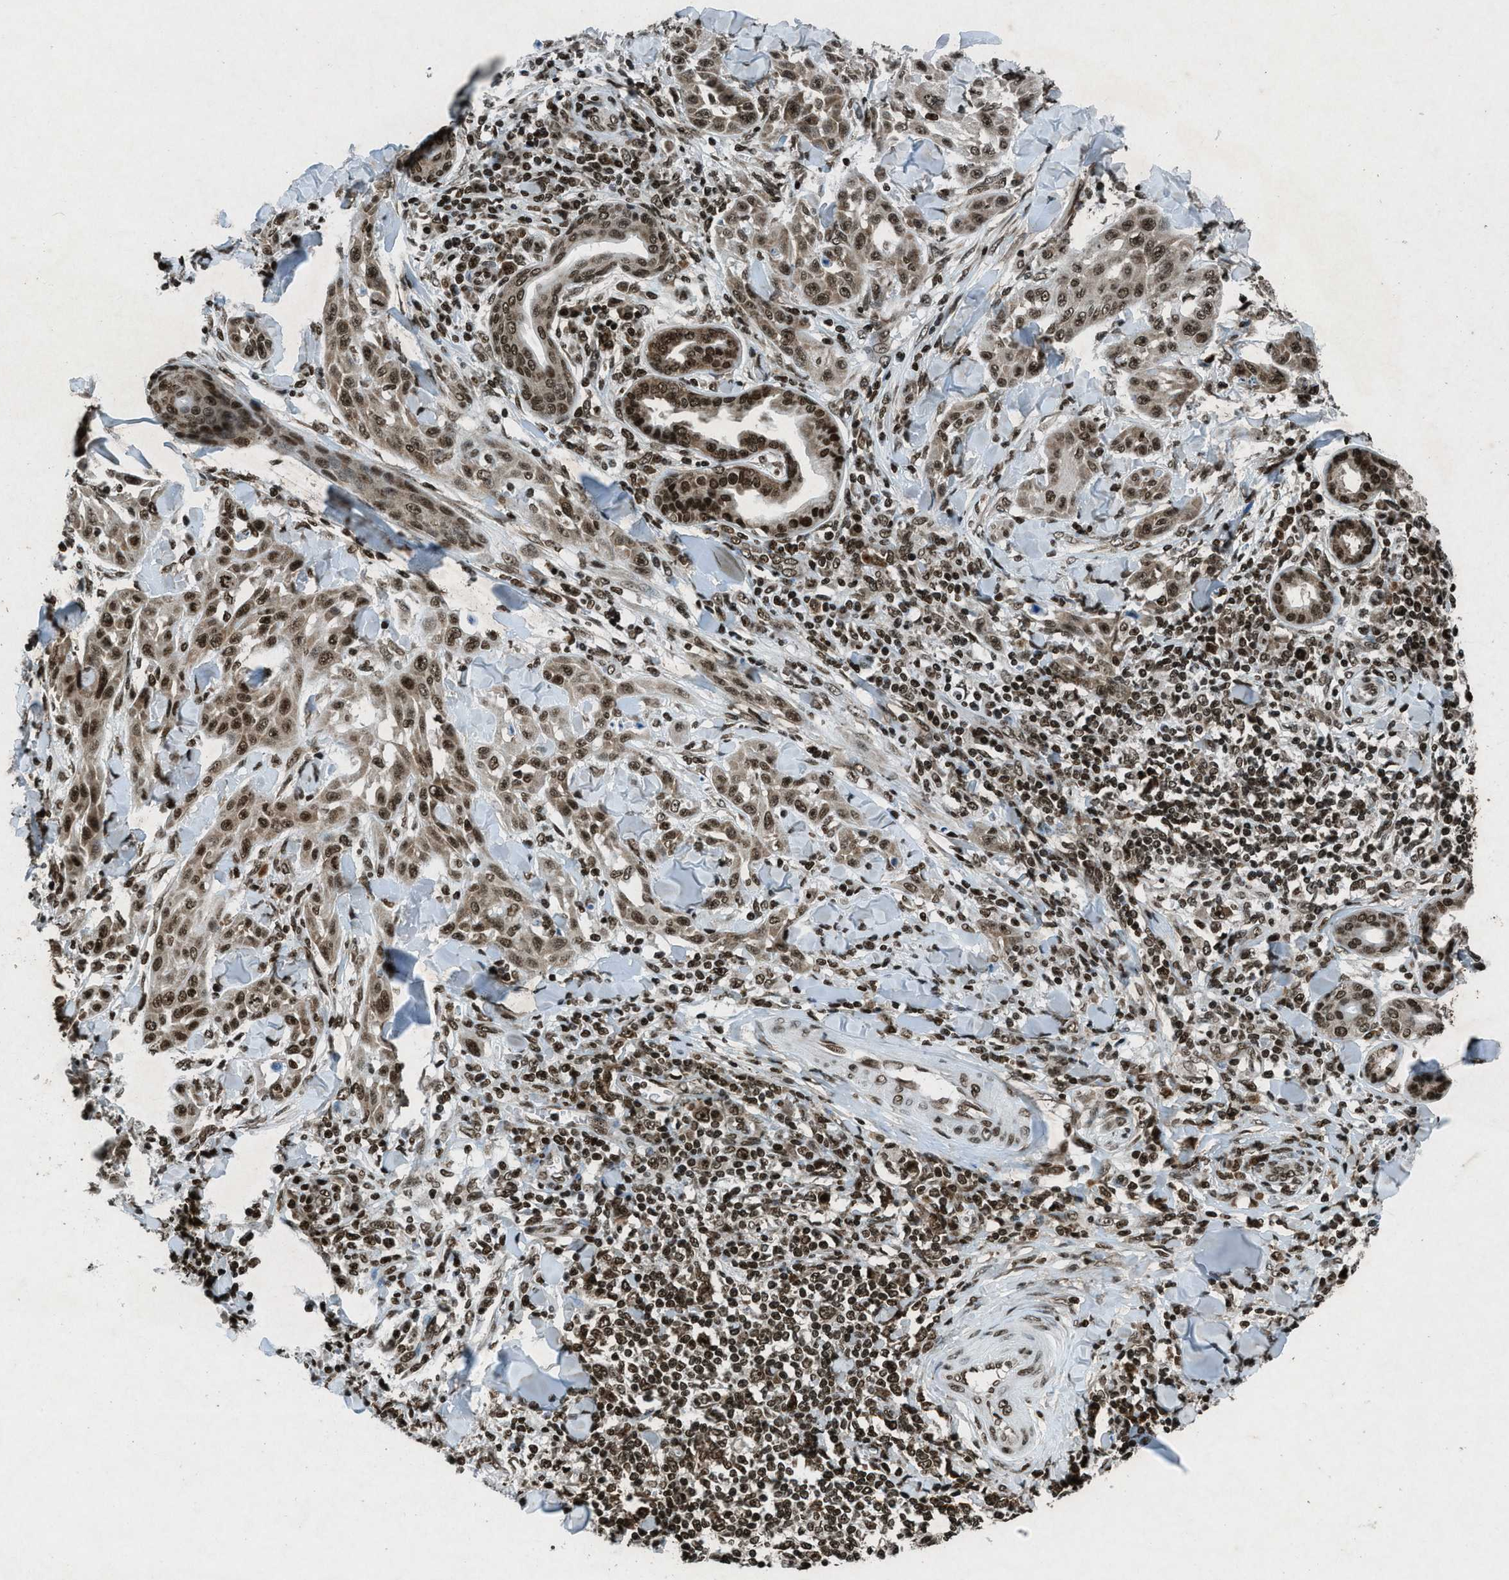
{"staining": {"intensity": "moderate", "quantity": ">75%", "location": "nuclear"}, "tissue": "skin cancer", "cell_type": "Tumor cells", "image_type": "cancer", "snomed": [{"axis": "morphology", "description": "Squamous cell carcinoma, NOS"}, {"axis": "topography", "description": "Skin"}], "caption": "Moderate nuclear expression for a protein is appreciated in about >75% of tumor cells of squamous cell carcinoma (skin) using IHC.", "gene": "NXF1", "patient": {"sex": "male", "age": 24}}